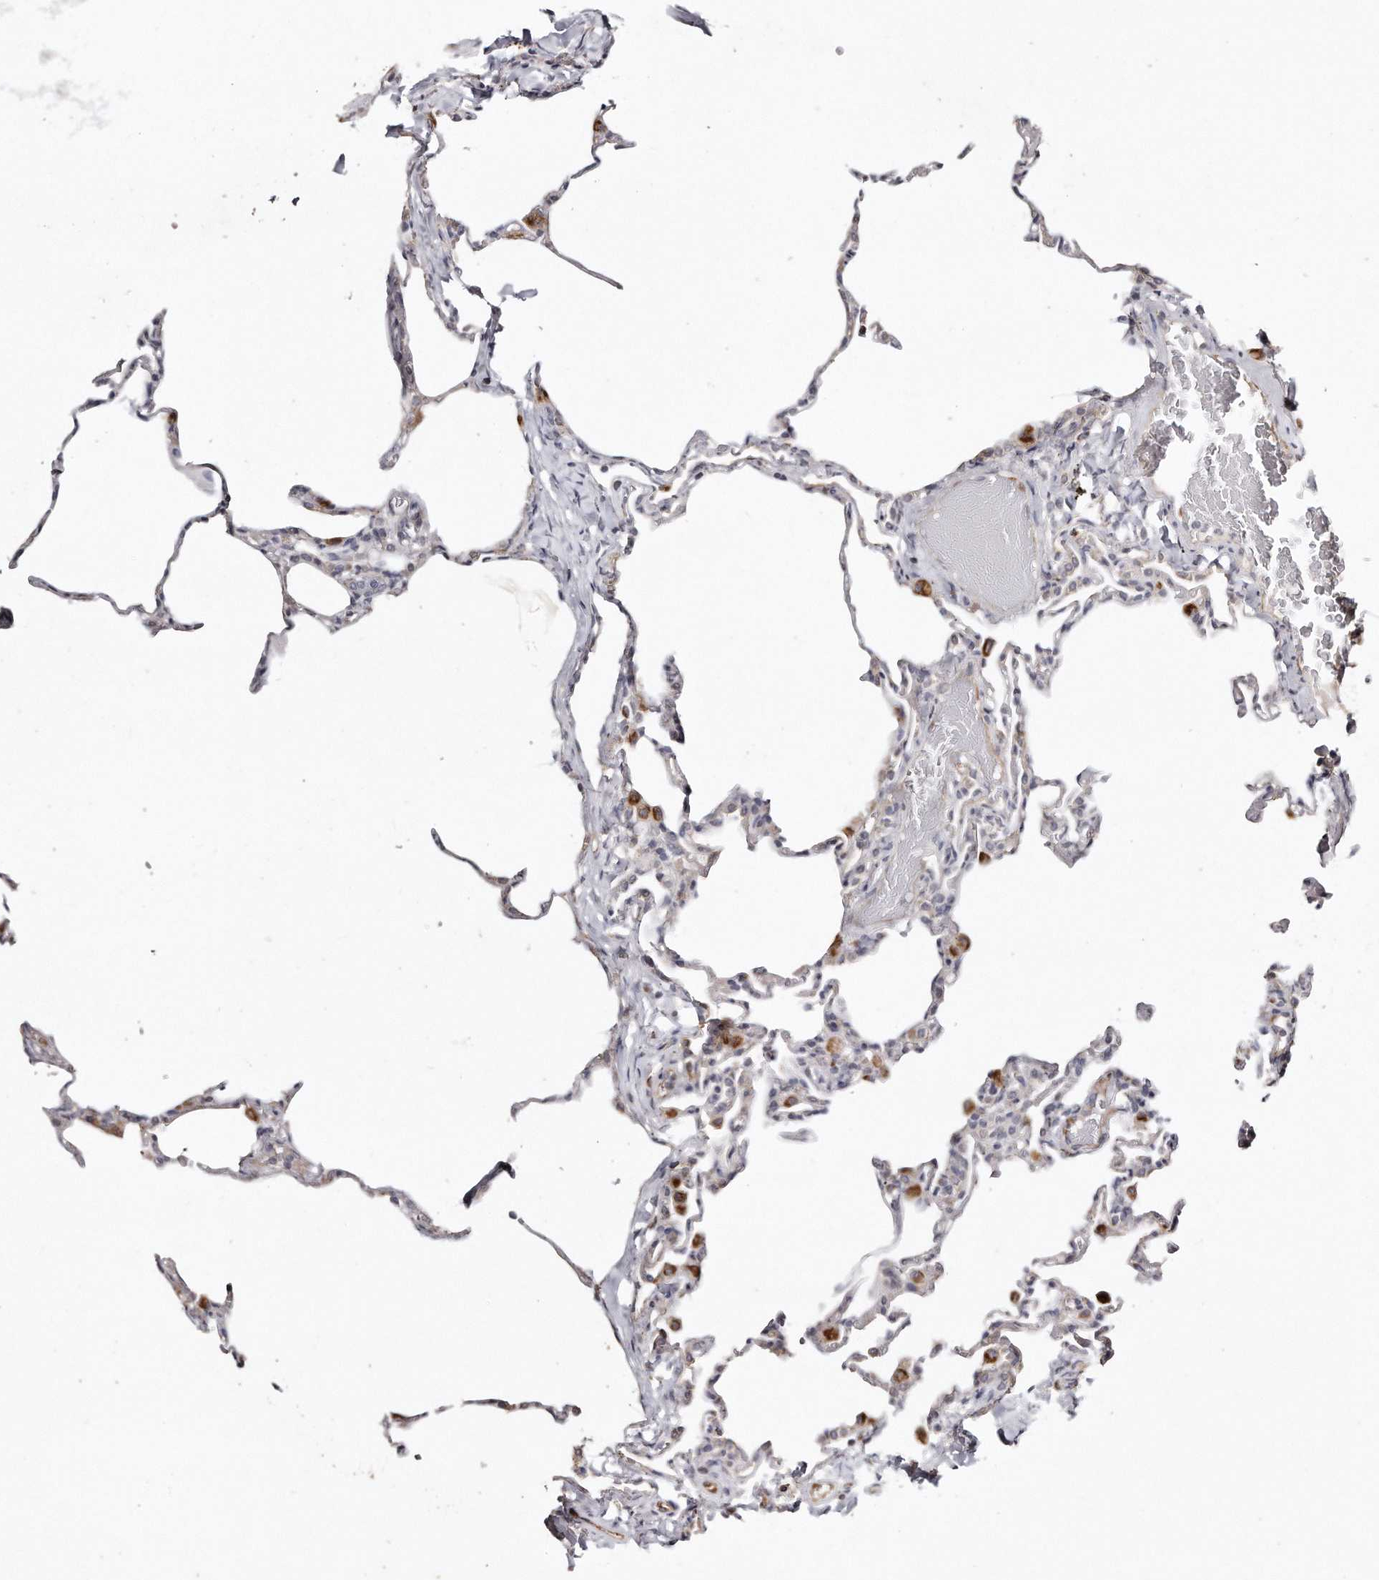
{"staining": {"intensity": "moderate", "quantity": "<25%", "location": "cytoplasmic/membranous"}, "tissue": "lung", "cell_type": "Alveolar cells", "image_type": "normal", "snomed": [{"axis": "morphology", "description": "Normal tissue, NOS"}, {"axis": "topography", "description": "Lung"}], "caption": "Normal lung shows moderate cytoplasmic/membranous expression in about <25% of alveolar cells, visualized by immunohistochemistry.", "gene": "ZYG11A", "patient": {"sex": "male", "age": 20}}